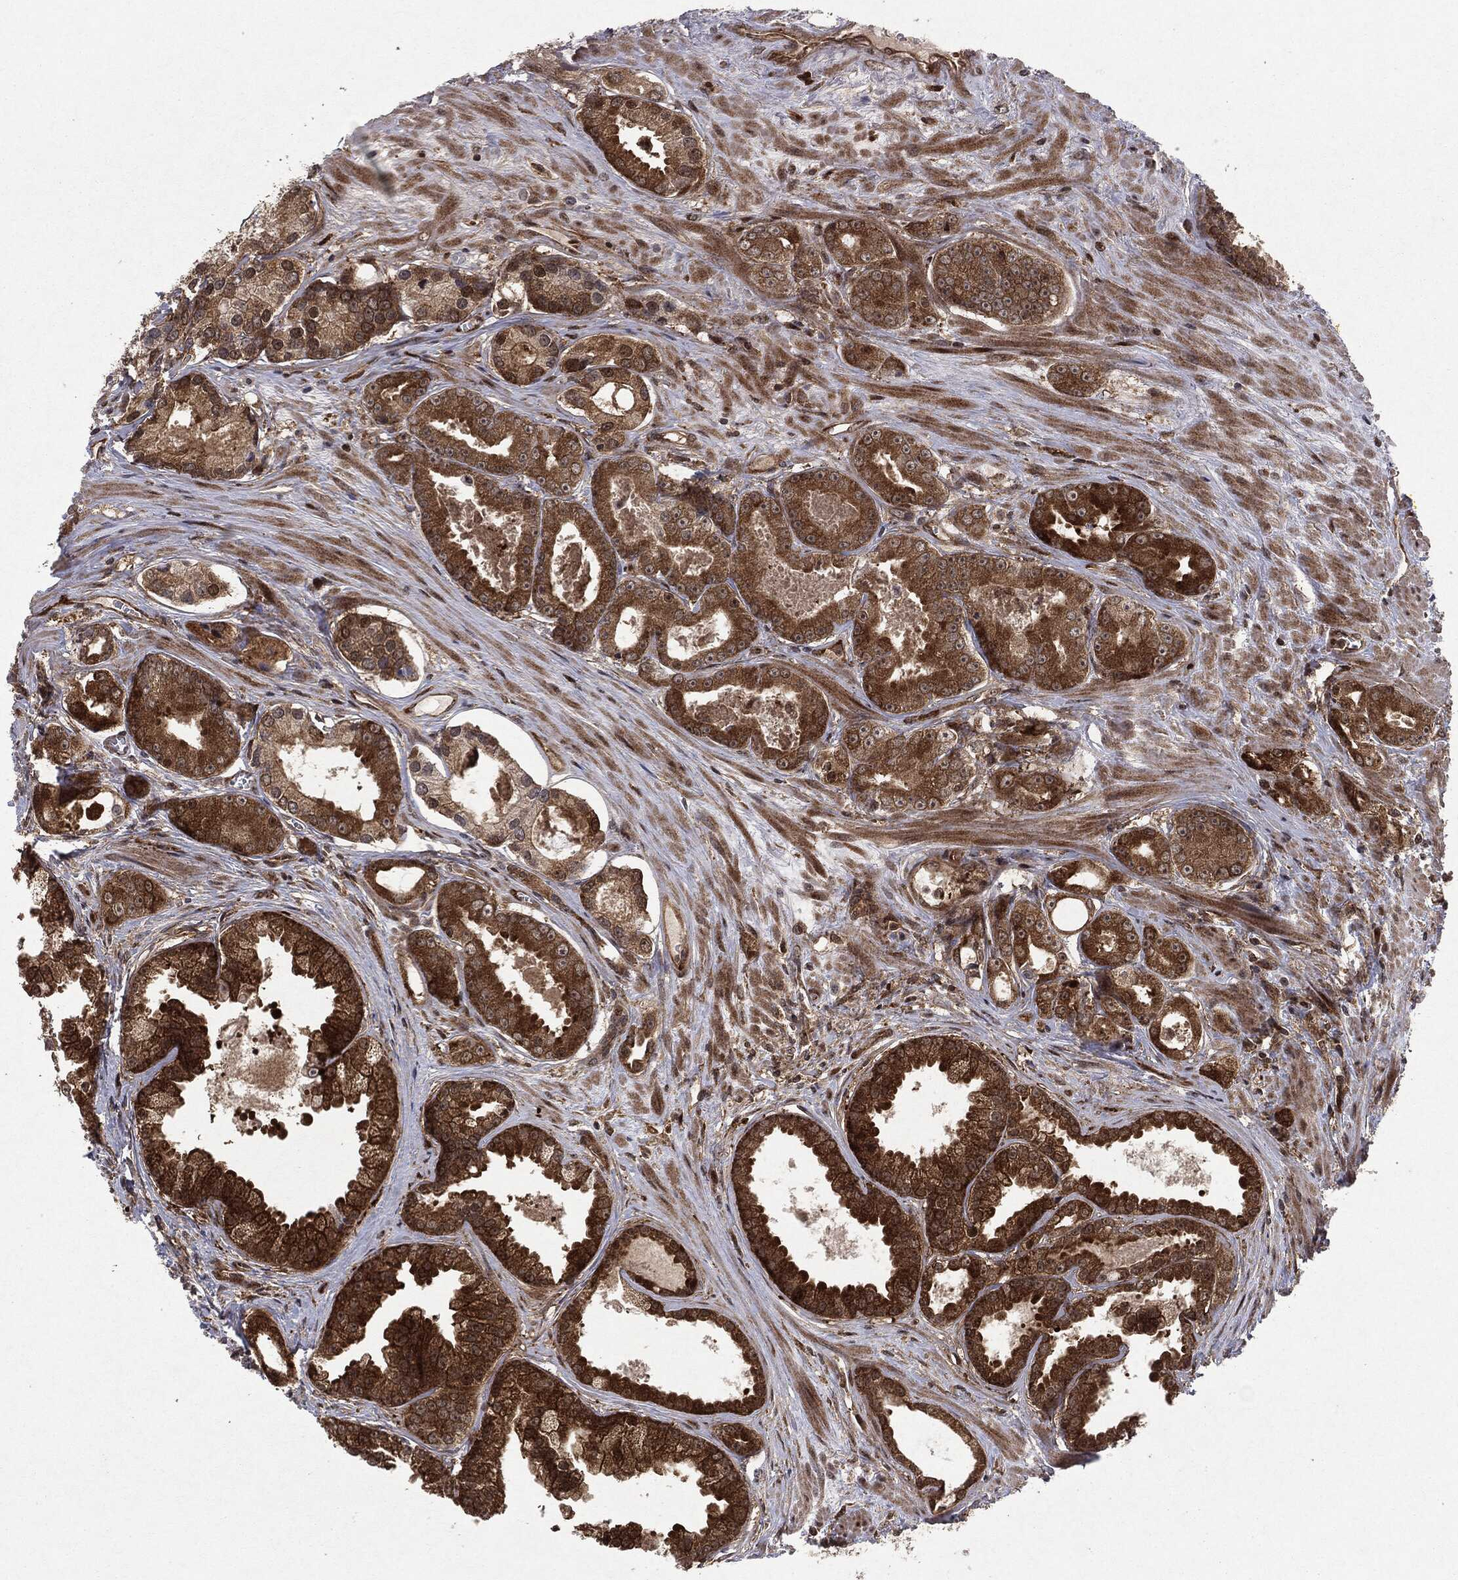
{"staining": {"intensity": "strong", "quantity": ">75%", "location": "cytoplasmic/membranous"}, "tissue": "prostate cancer", "cell_type": "Tumor cells", "image_type": "cancer", "snomed": [{"axis": "morphology", "description": "Adenocarcinoma, NOS"}, {"axis": "topography", "description": "Prostate"}], "caption": "The image displays staining of adenocarcinoma (prostate), revealing strong cytoplasmic/membranous protein expression (brown color) within tumor cells.", "gene": "OTUB1", "patient": {"sex": "male", "age": 61}}